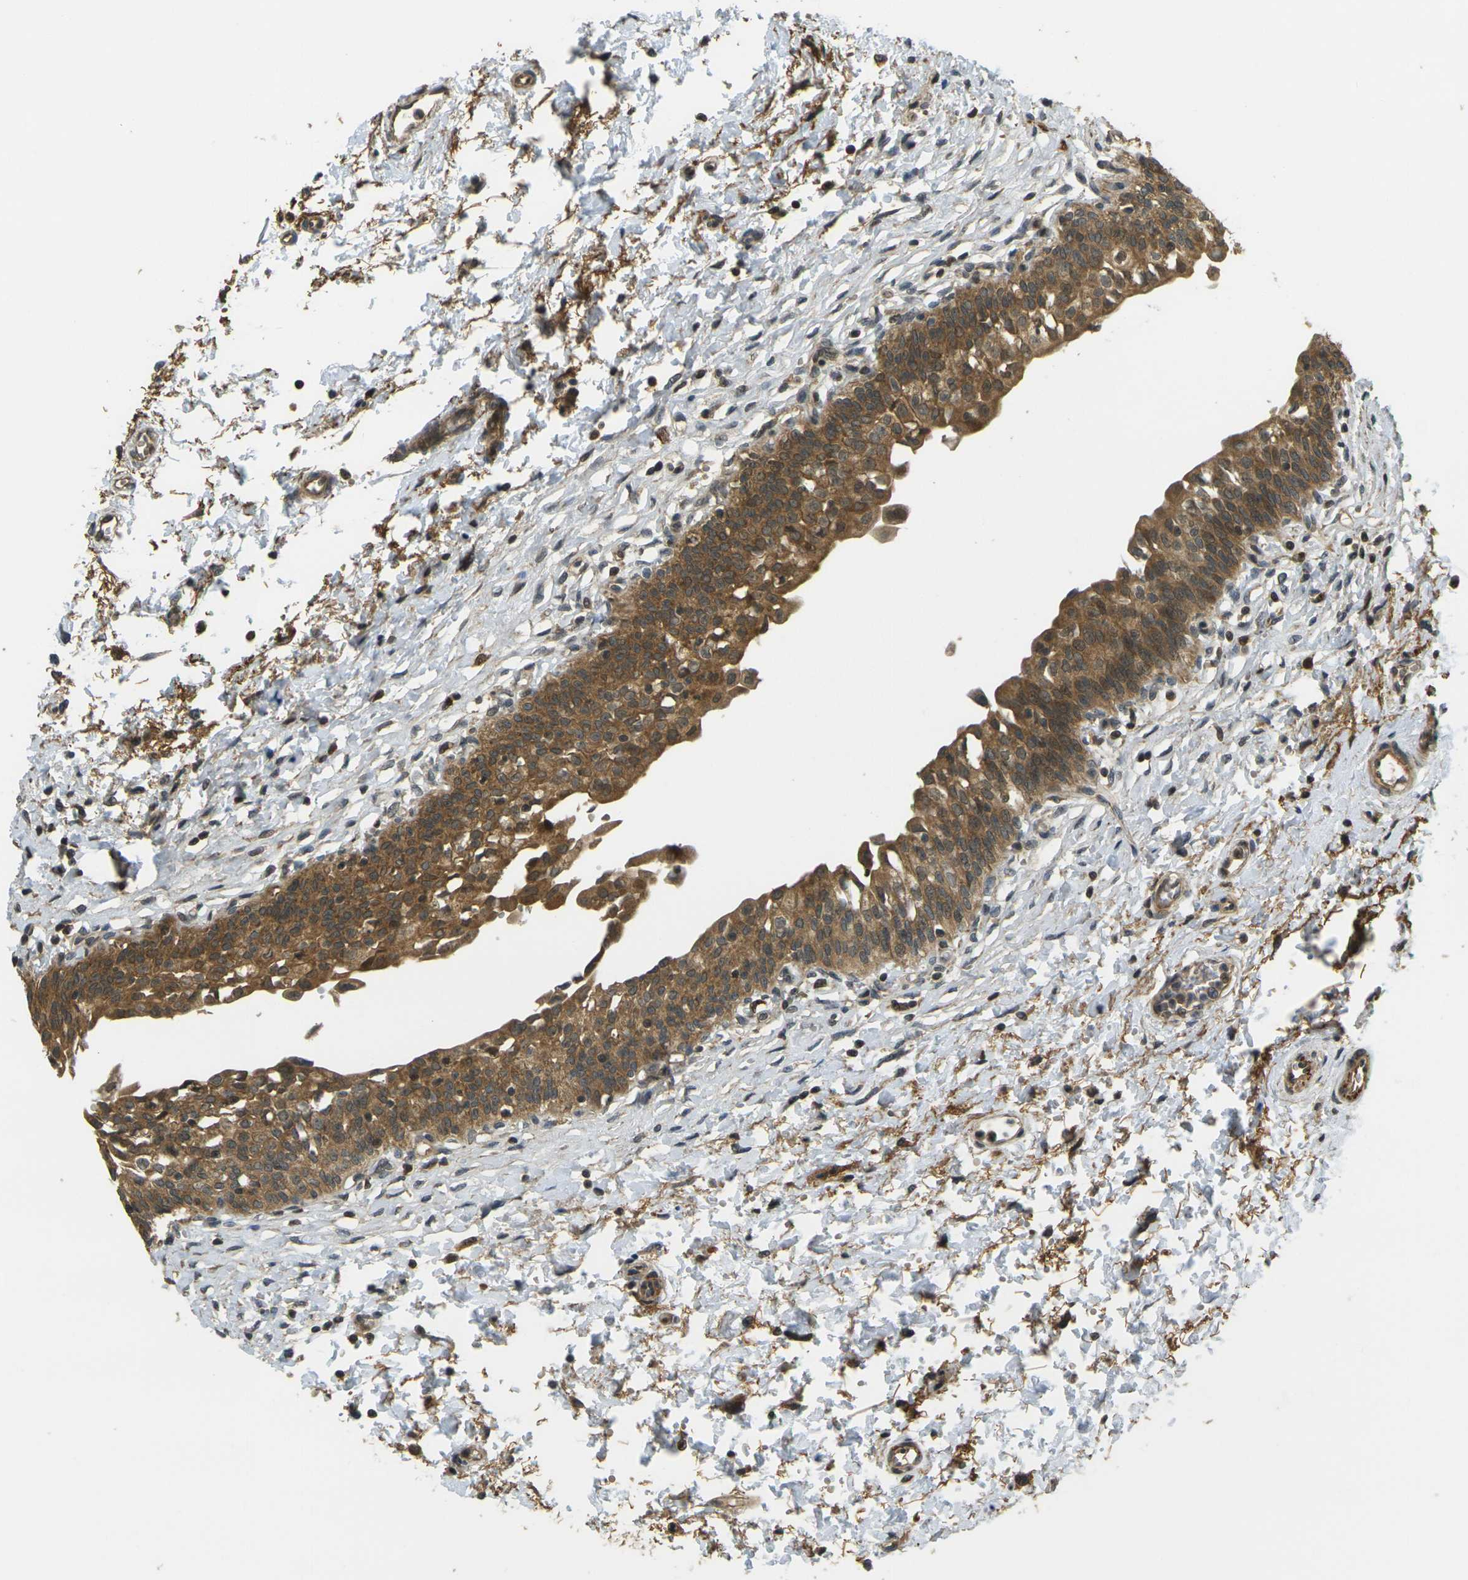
{"staining": {"intensity": "moderate", "quantity": ">75%", "location": "cytoplasmic/membranous"}, "tissue": "urinary bladder", "cell_type": "Urothelial cells", "image_type": "normal", "snomed": [{"axis": "morphology", "description": "Normal tissue, NOS"}, {"axis": "topography", "description": "Urinary bladder"}], "caption": "Brown immunohistochemical staining in normal human urinary bladder exhibits moderate cytoplasmic/membranous expression in about >75% of urothelial cells. Nuclei are stained in blue.", "gene": "KLHL8", "patient": {"sex": "male", "age": 55}}